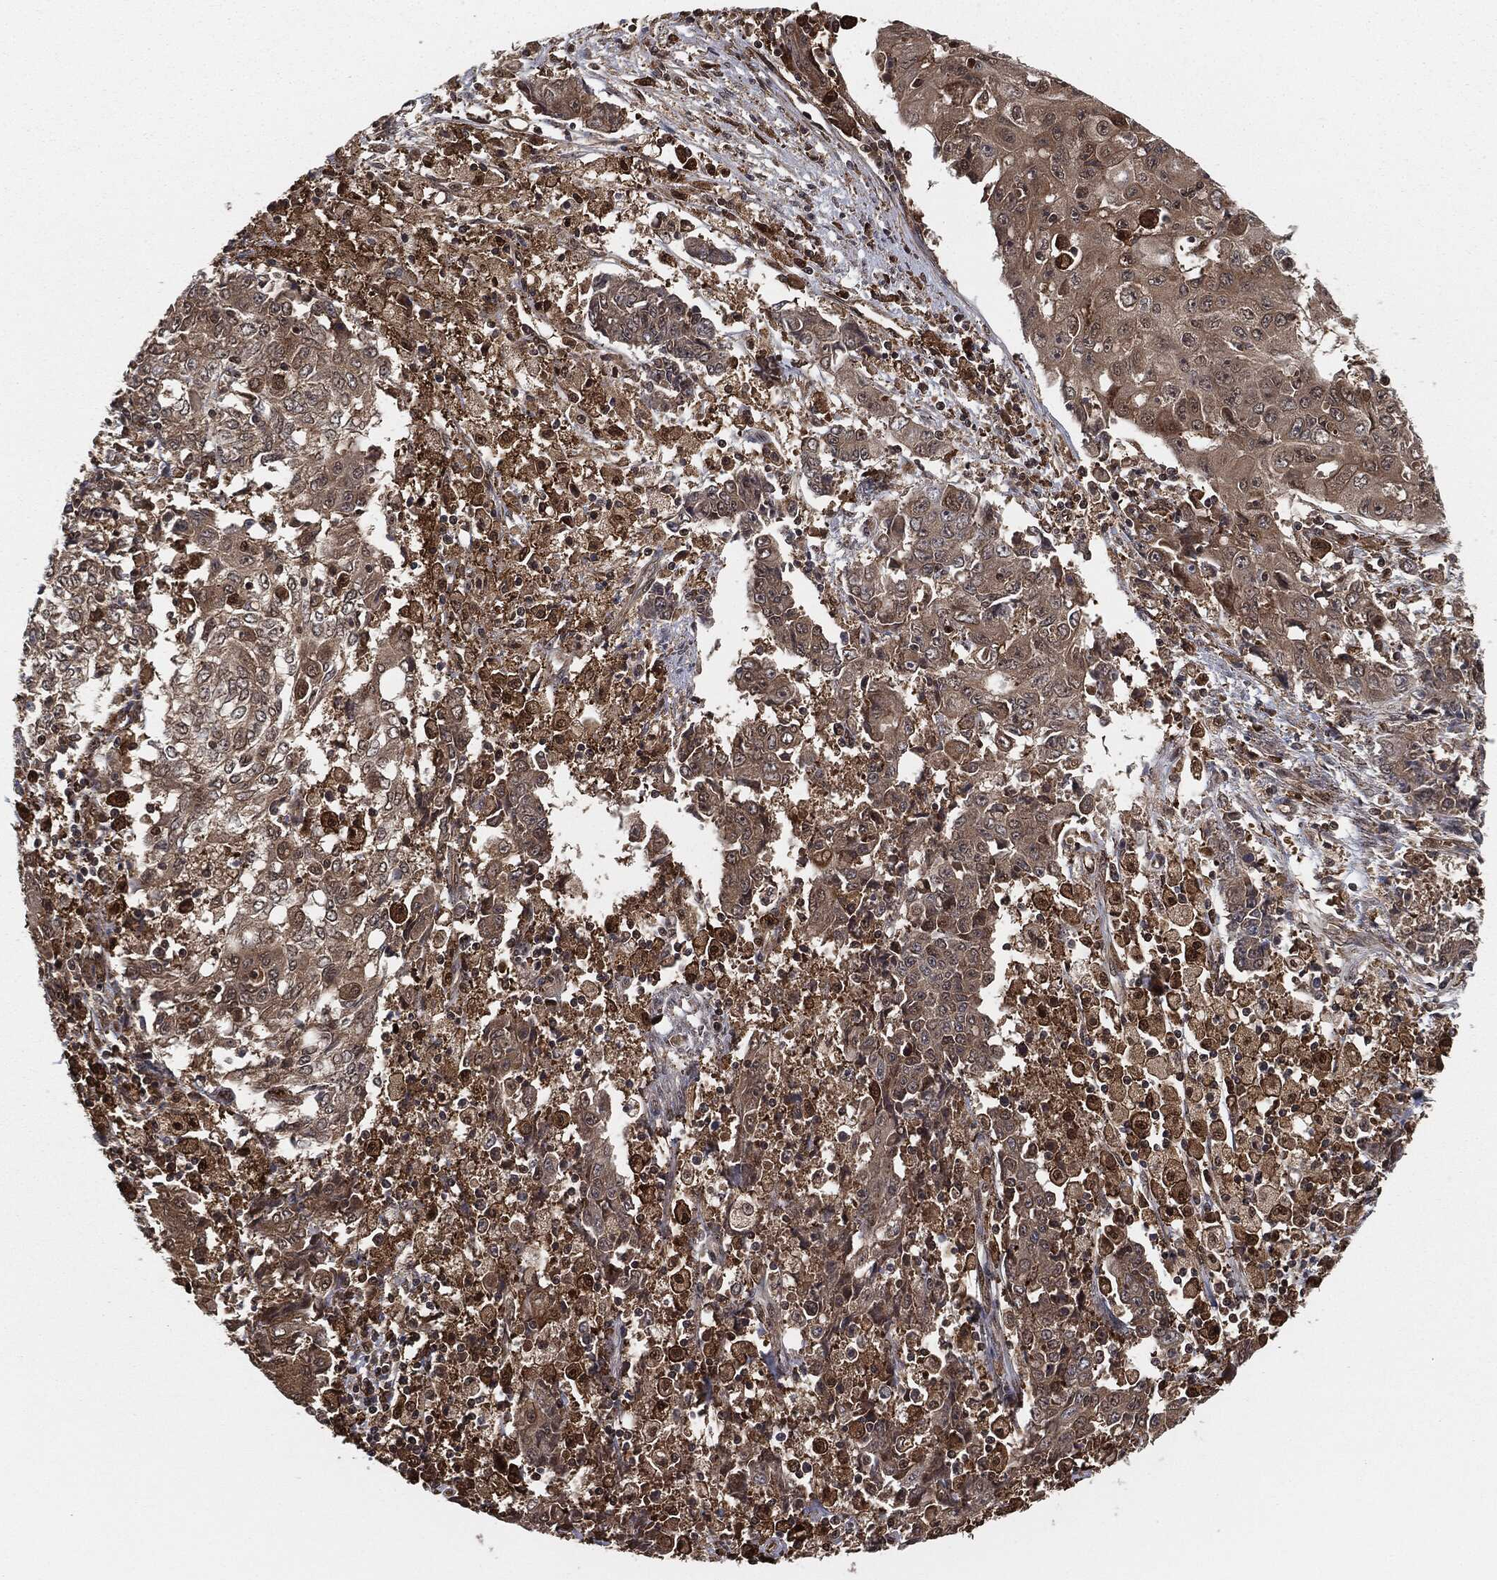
{"staining": {"intensity": "weak", "quantity": "25%-75%", "location": "cytoplasmic/membranous"}, "tissue": "ovarian cancer", "cell_type": "Tumor cells", "image_type": "cancer", "snomed": [{"axis": "morphology", "description": "Carcinoma, endometroid"}, {"axis": "topography", "description": "Ovary"}], "caption": "There is low levels of weak cytoplasmic/membranous positivity in tumor cells of ovarian endometroid carcinoma, as demonstrated by immunohistochemical staining (brown color).", "gene": "CAPRIN2", "patient": {"sex": "female", "age": 42}}